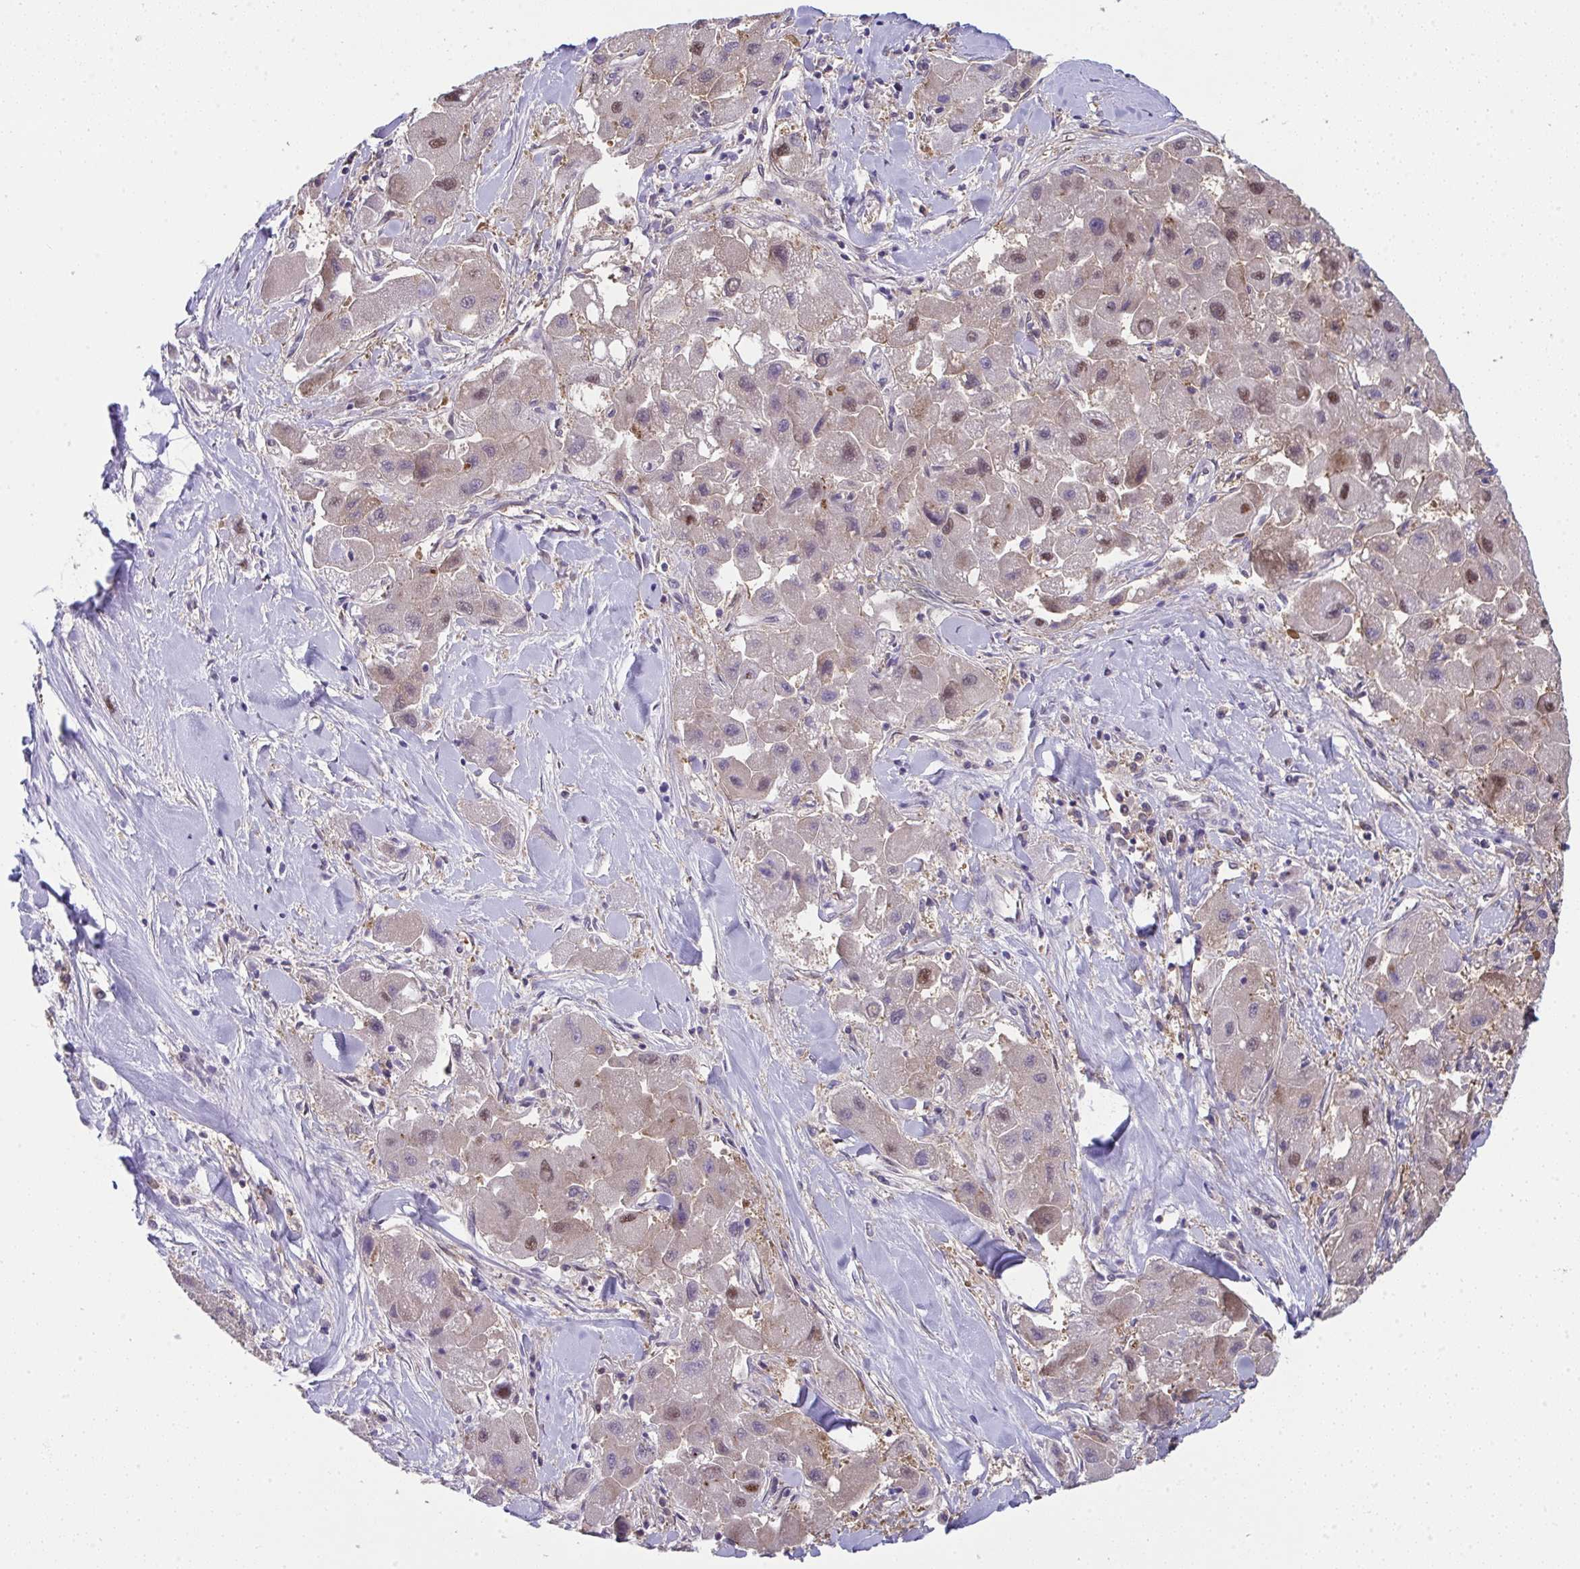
{"staining": {"intensity": "moderate", "quantity": "25%-75%", "location": "nuclear"}, "tissue": "liver cancer", "cell_type": "Tumor cells", "image_type": "cancer", "snomed": [{"axis": "morphology", "description": "Carcinoma, Hepatocellular, NOS"}, {"axis": "topography", "description": "Liver"}], "caption": "Brown immunohistochemical staining in human liver cancer demonstrates moderate nuclear positivity in about 25%-75% of tumor cells.", "gene": "ALDH16A1", "patient": {"sex": "male", "age": 24}}